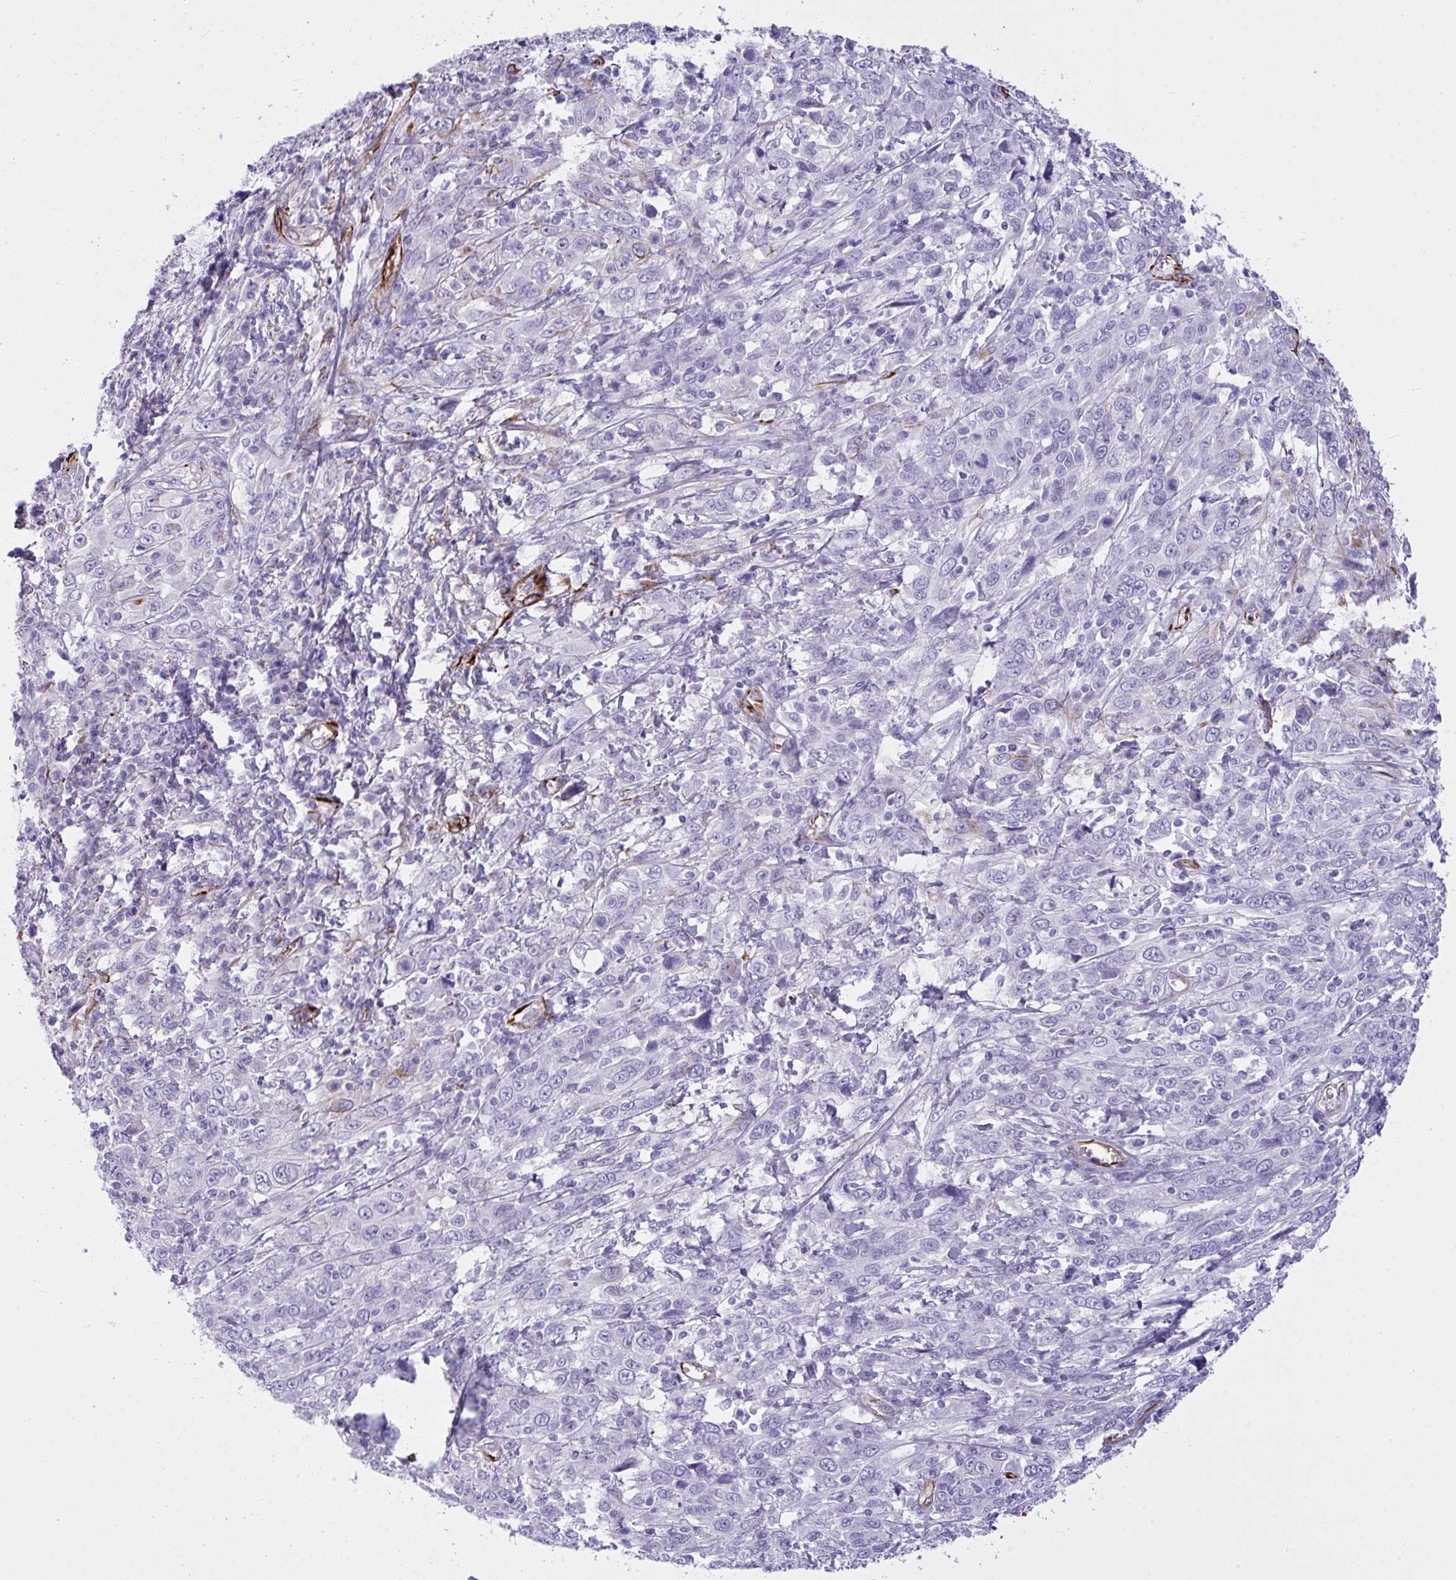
{"staining": {"intensity": "negative", "quantity": "none", "location": "none"}, "tissue": "cervical cancer", "cell_type": "Tumor cells", "image_type": "cancer", "snomed": [{"axis": "morphology", "description": "Squamous cell carcinoma, NOS"}, {"axis": "topography", "description": "Cervix"}], "caption": "Immunohistochemistry (IHC) image of neoplastic tissue: human cervical squamous cell carcinoma stained with DAB (3,3'-diaminobenzidine) reveals no significant protein expression in tumor cells.", "gene": "SLC35B1", "patient": {"sex": "female", "age": 46}}